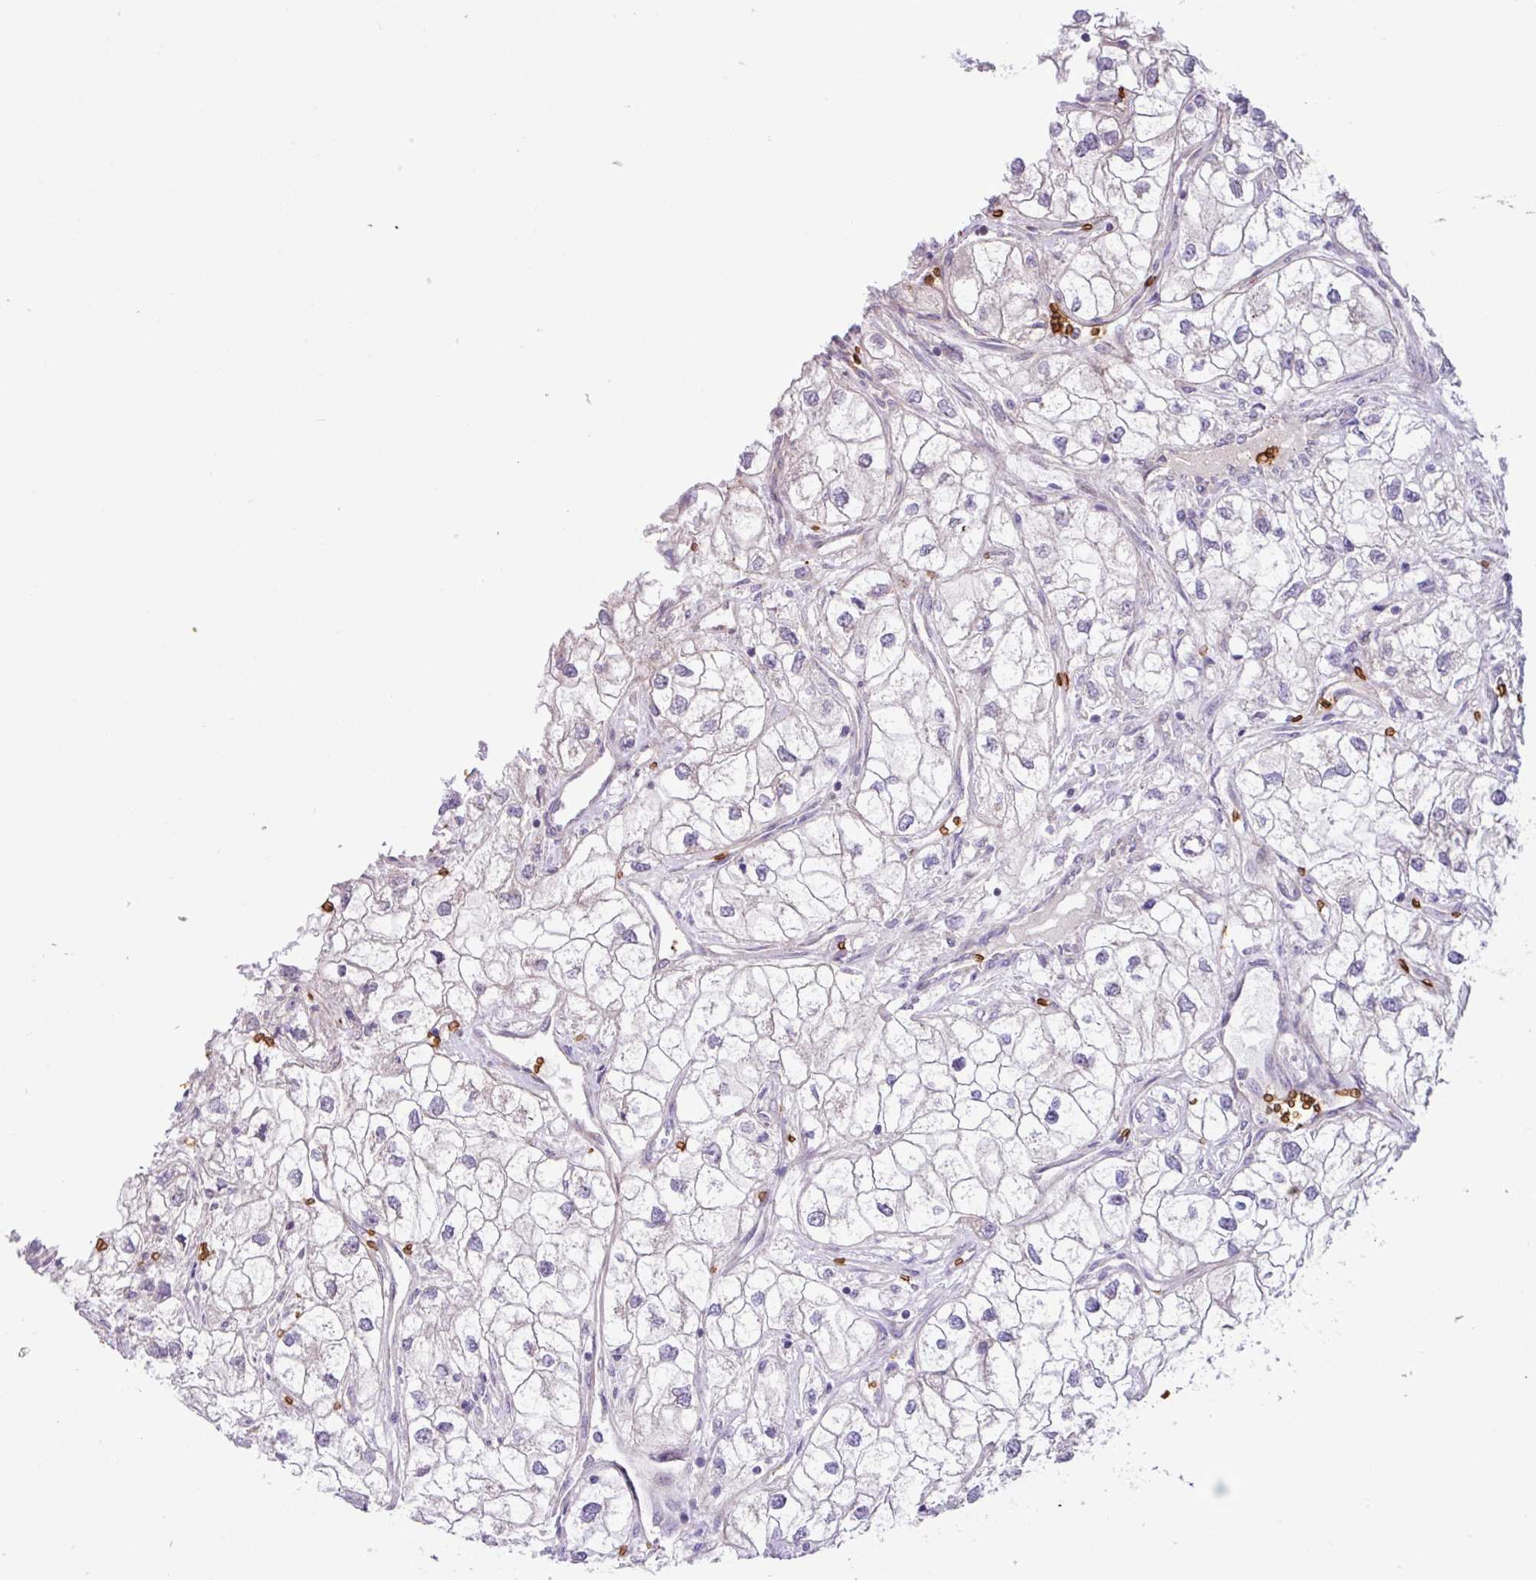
{"staining": {"intensity": "negative", "quantity": "none", "location": "none"}, "tissue": "renal cancer", "cell_type": "Tumor cells", "image_type": "cancer", "snomed": [{"axis": "morphology", "description": "Adenocarcinoma, NOS"}, {"axis": "topography", "description": "Kidney"}], "caption": "Renal adenocarcinoma was stained to show a protein in brown. There is no significant staining in tumor cells. (DAB IHC, high magnification).", "gene": "RAD21L1", "patient": {"sex": "male", "age": 59}}